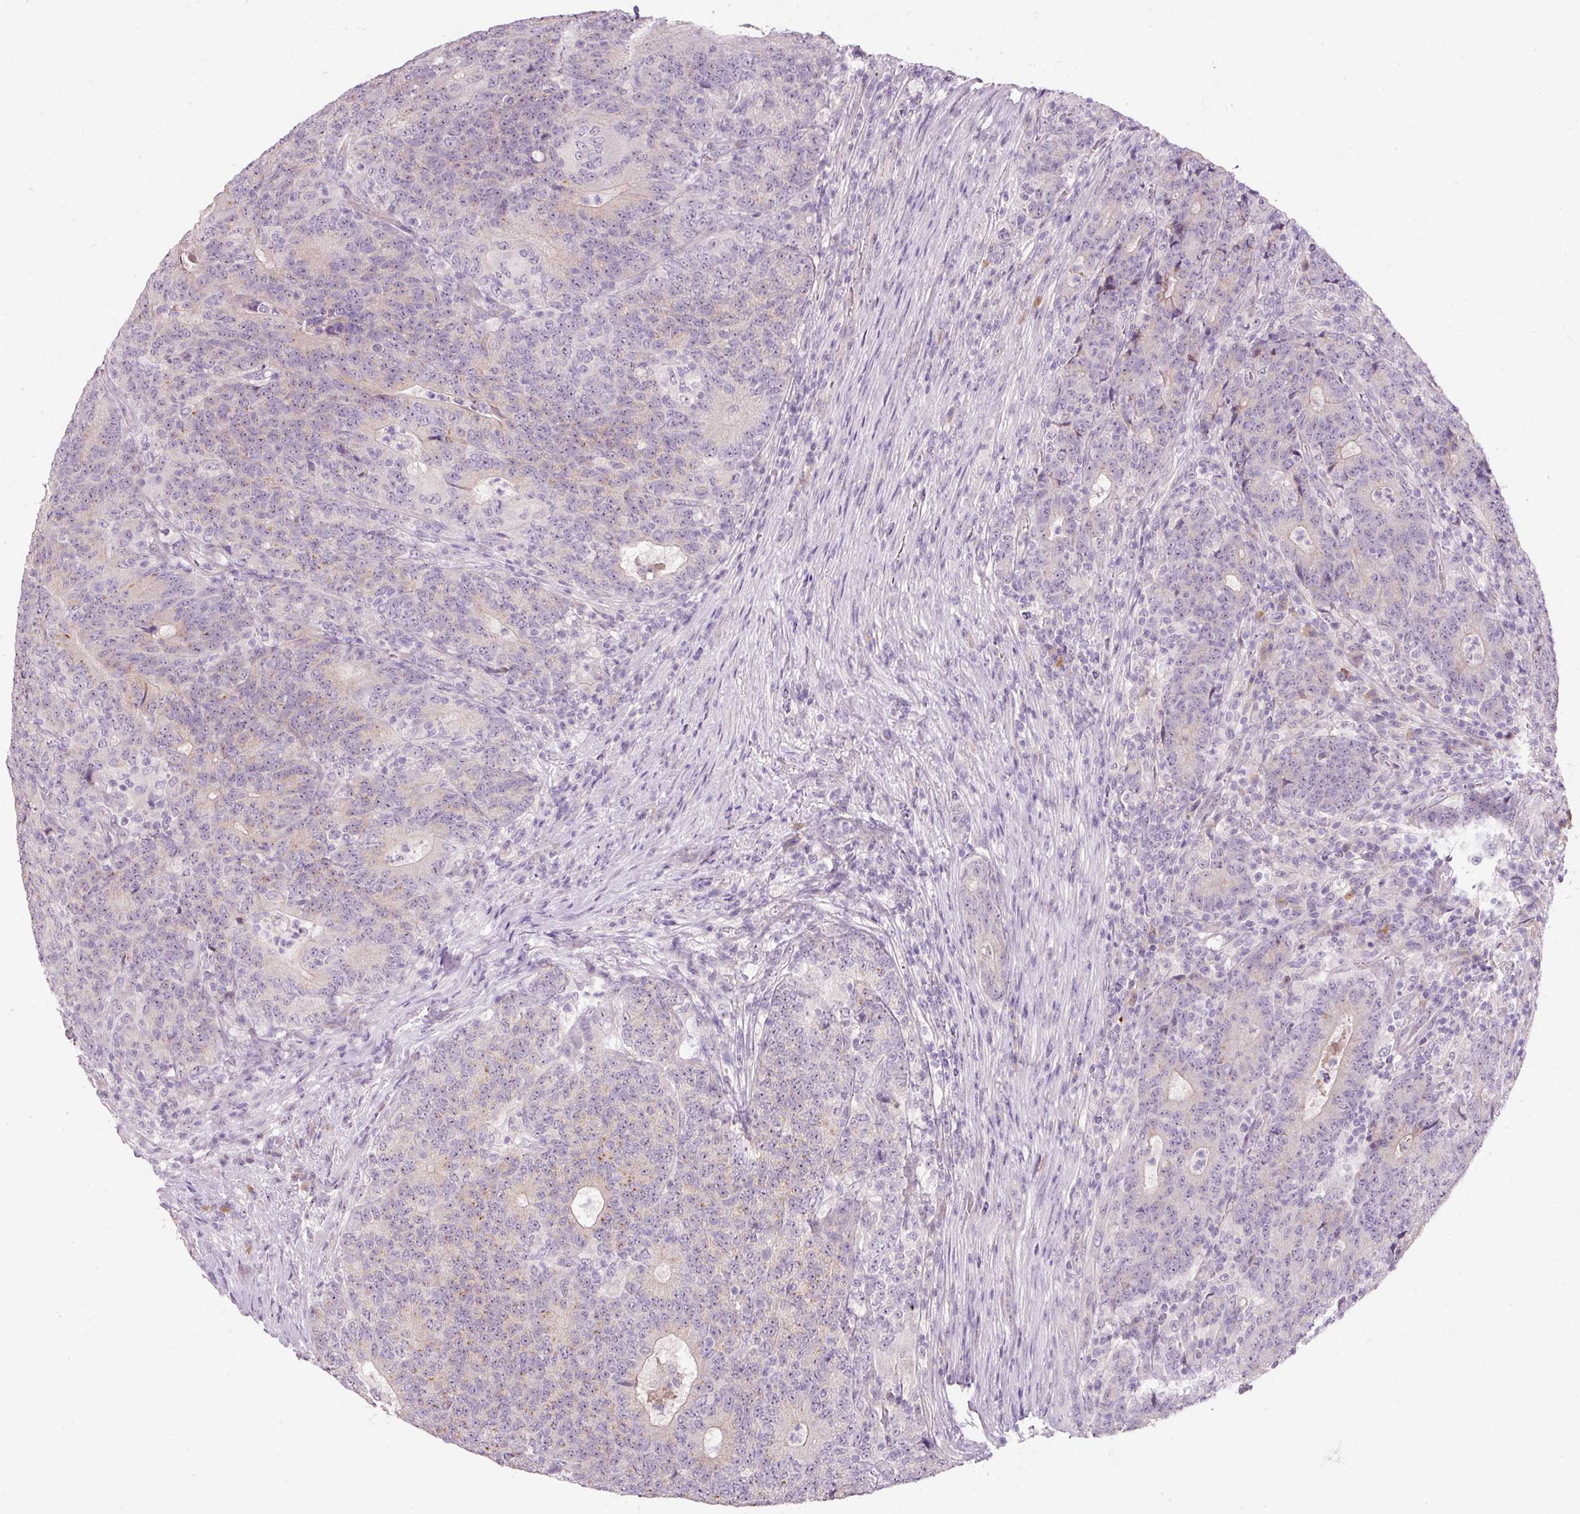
{"staining": {"intensity": "weak", "quantity": "<25%", "location": "nuclear"}, "tissue": "colorectal cancer", "cell_type": "Tumor cells", "image_type": "cancer", "snomed": [{"axis": "morphology", "description": "Adenocarcinoma, NOS"}, {"axis": "topography", "description": "Colon"}], "caption": "High magnification brightfield microscopy of colorectal cancer stained with DAB (3,3'-diaminobenzidine) (brown) and counterstained with hematoxylin (blue): tumor cells show no significant positivity.", "gene": "TMEM37", "patient": {"sex": "female", "age": 75}}